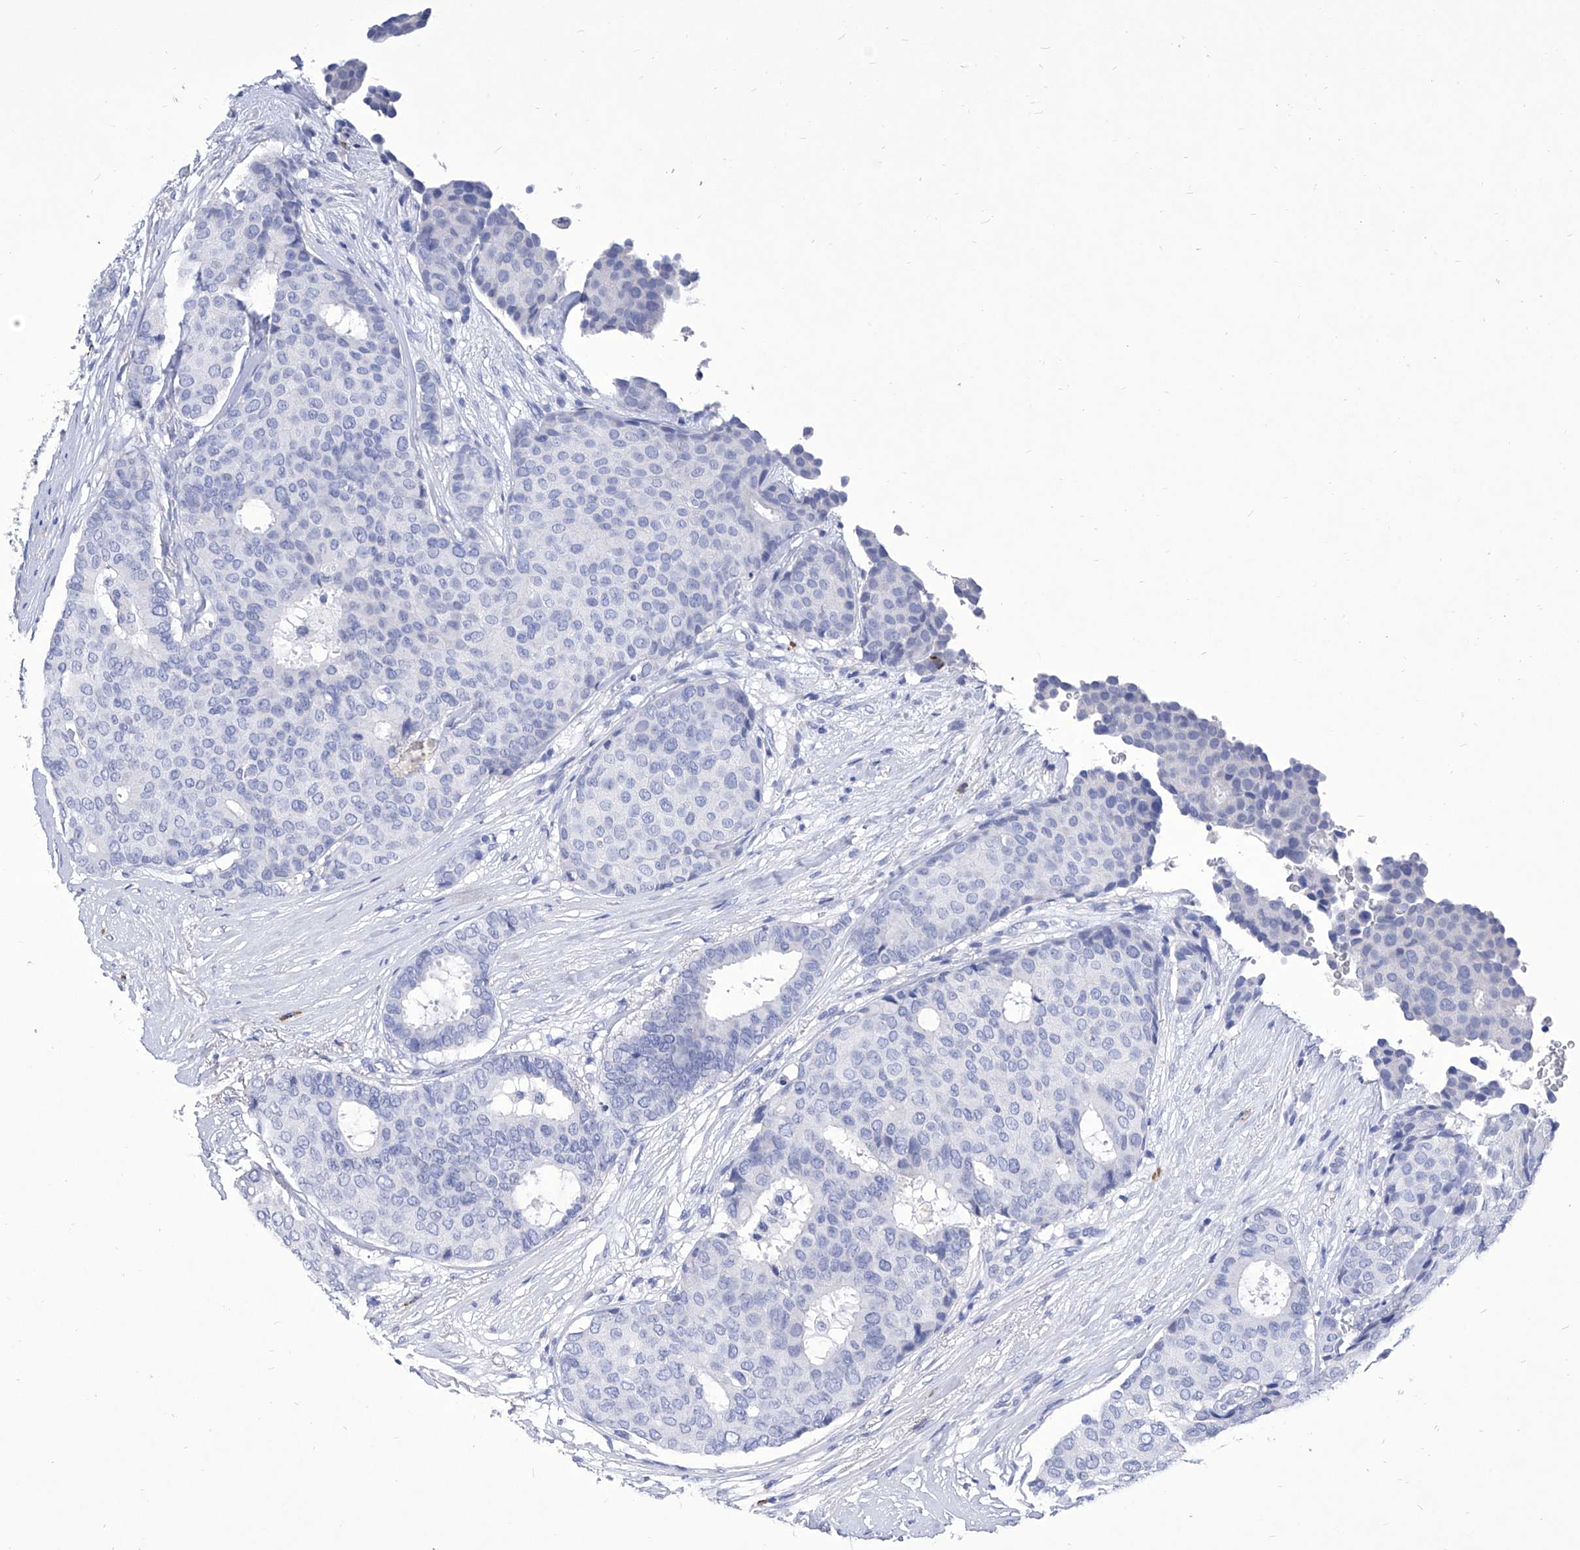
{"staining": {"intensity": "negative", "quantity": "none", "location": "none"}, "tissue": "breast cancer", "cell_type": "Tumor cells", "image_type": "cancer", "snomed": [{"axis": "morphology", "description": "Duct carcinoma"}, {"axis": "topography", "description": "Breast"}], "caption": "There is no significant expression in tumor cells of breast cancer. (Brightfield microscopy of DAB immunohistochemistry (IHC) at high magnification).", "gene": "IFNL2", "patient": {"sex": "female", "age": 75}}